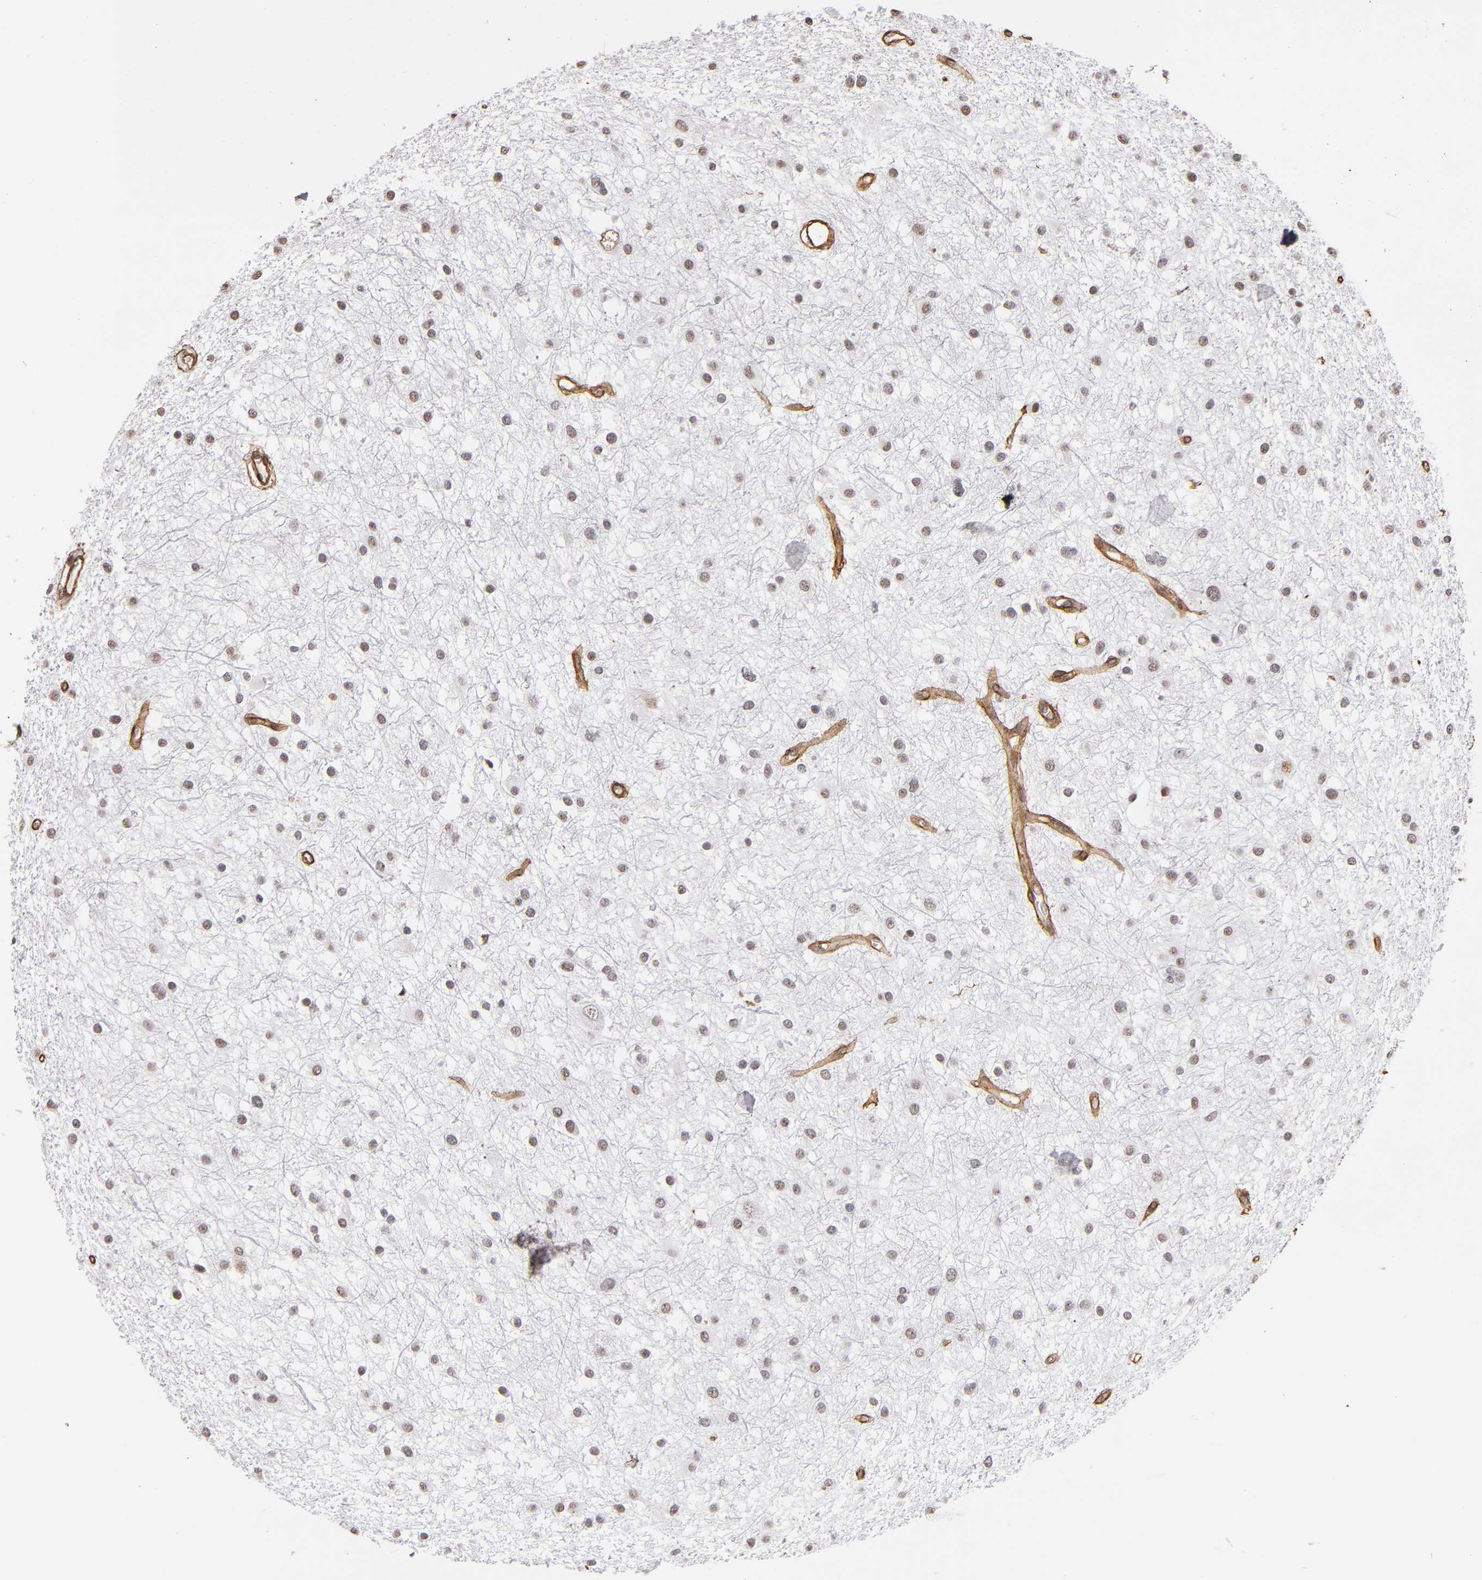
{"staining": {"intensity": "negative", "quantity": "none", "location": "none"}, "tissue": "glioma", "cell_type": "Tumor cells", "image_type": "cancer", "snomed": [{"axis": "morphology", "description": "Glioma, malignant, Low grade"}, {"axis": "topography", "description": "Brain"}], "caption": "The micrograph reveals no significant staining in tumor cells of glioma.", "gene": "LAMC1", "patient": {"sex": "female", "age": 36}}